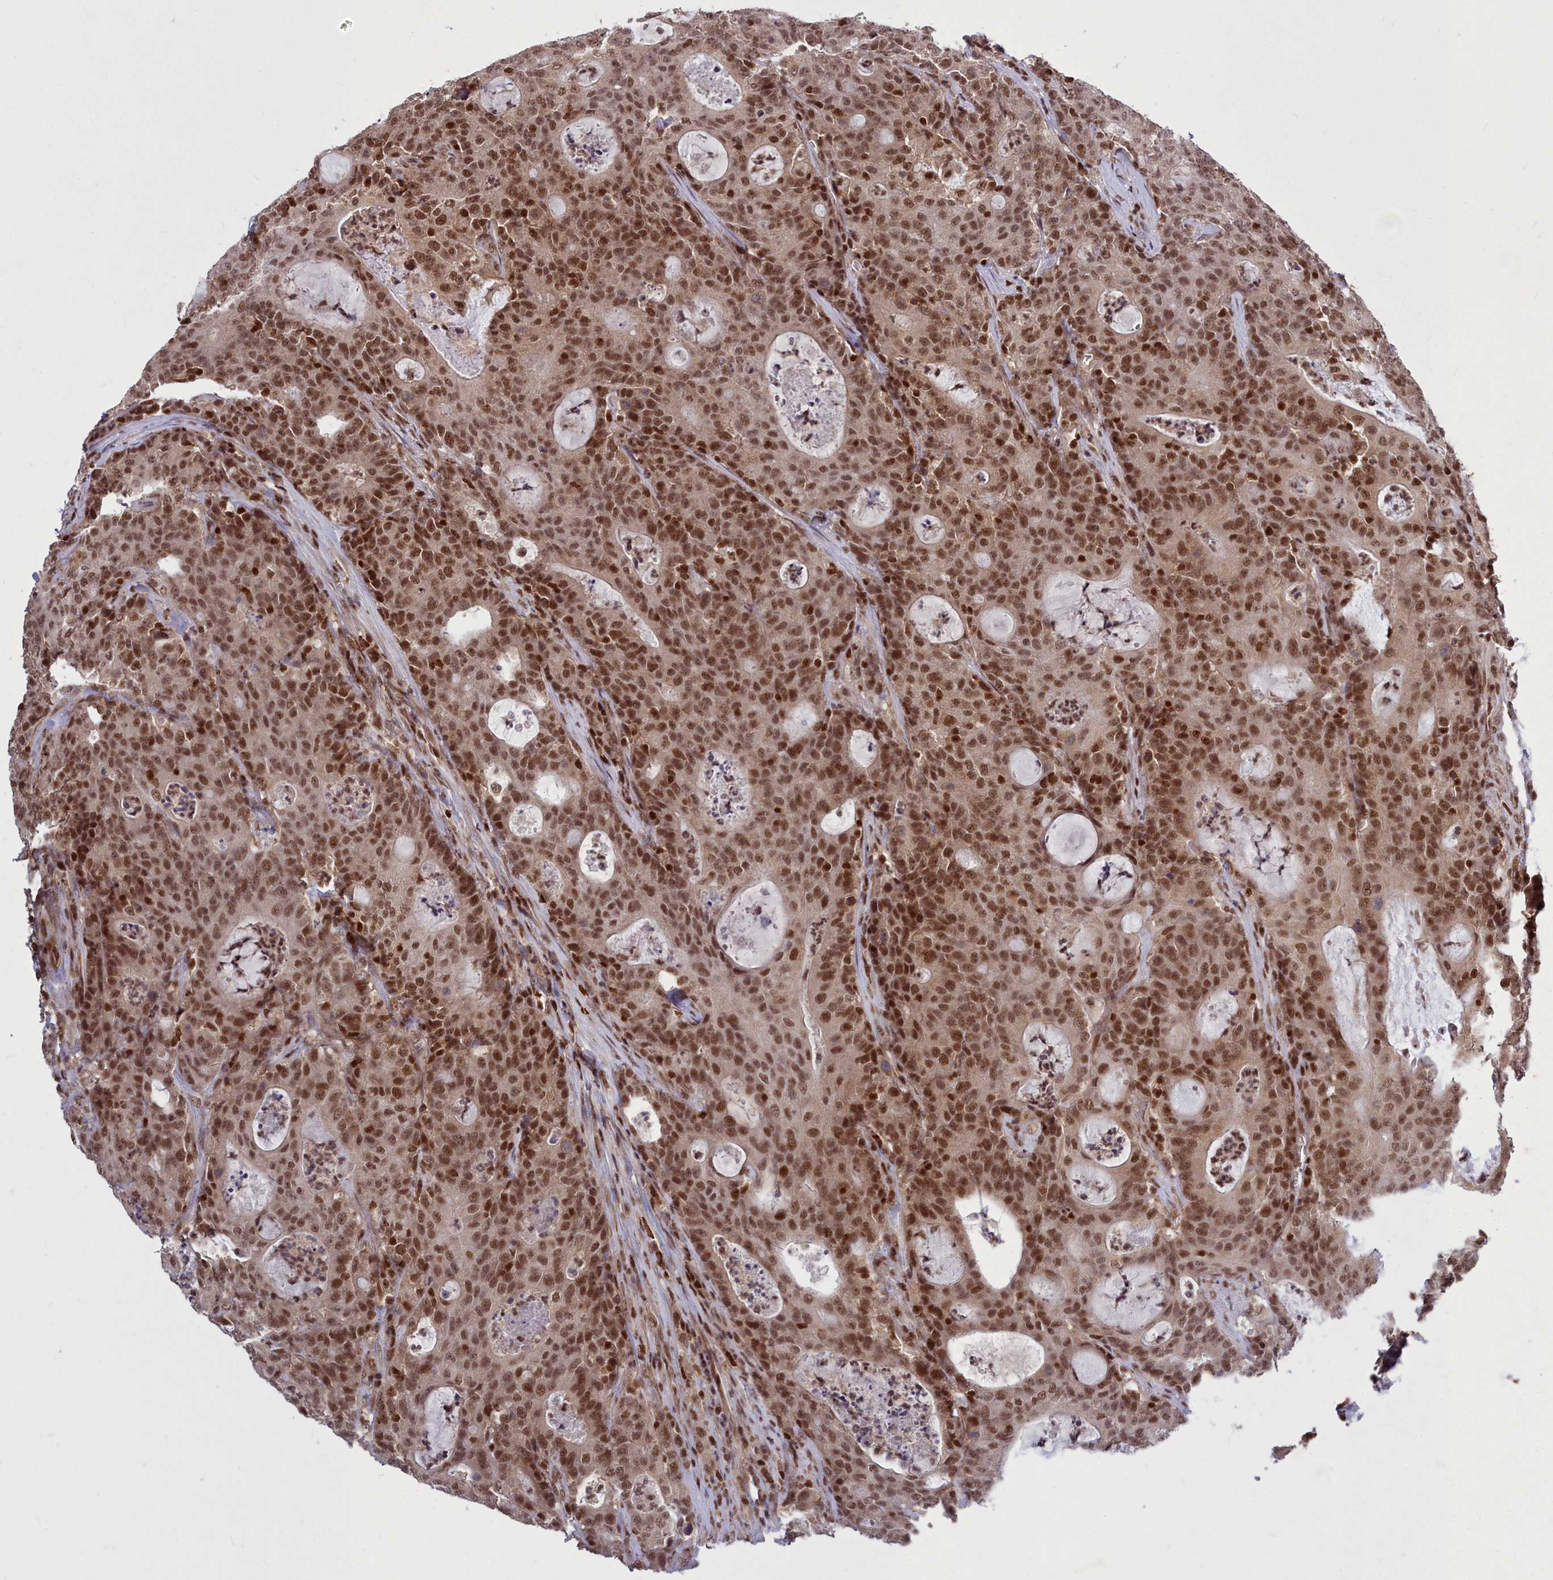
{"staining": {"intensity": "moderate", "quantity": ">75%", "location": "nuclear"}, "tissue": "colorectal cancer", "cell_type": "Tumor cells", "image_type": "cancer", "snomed": [{"axis": "morphology", "description": "Adenocarcinoma, NOS"}, {"axis": "topography", "description": "Colon"}], "caption": "Adenocarcinoma (colorectal) stained with a protein marker demonstrates moderate staining in tumor cells.", "gene": "GMEB1", "patient": {"sex": "male", "age": 83}}